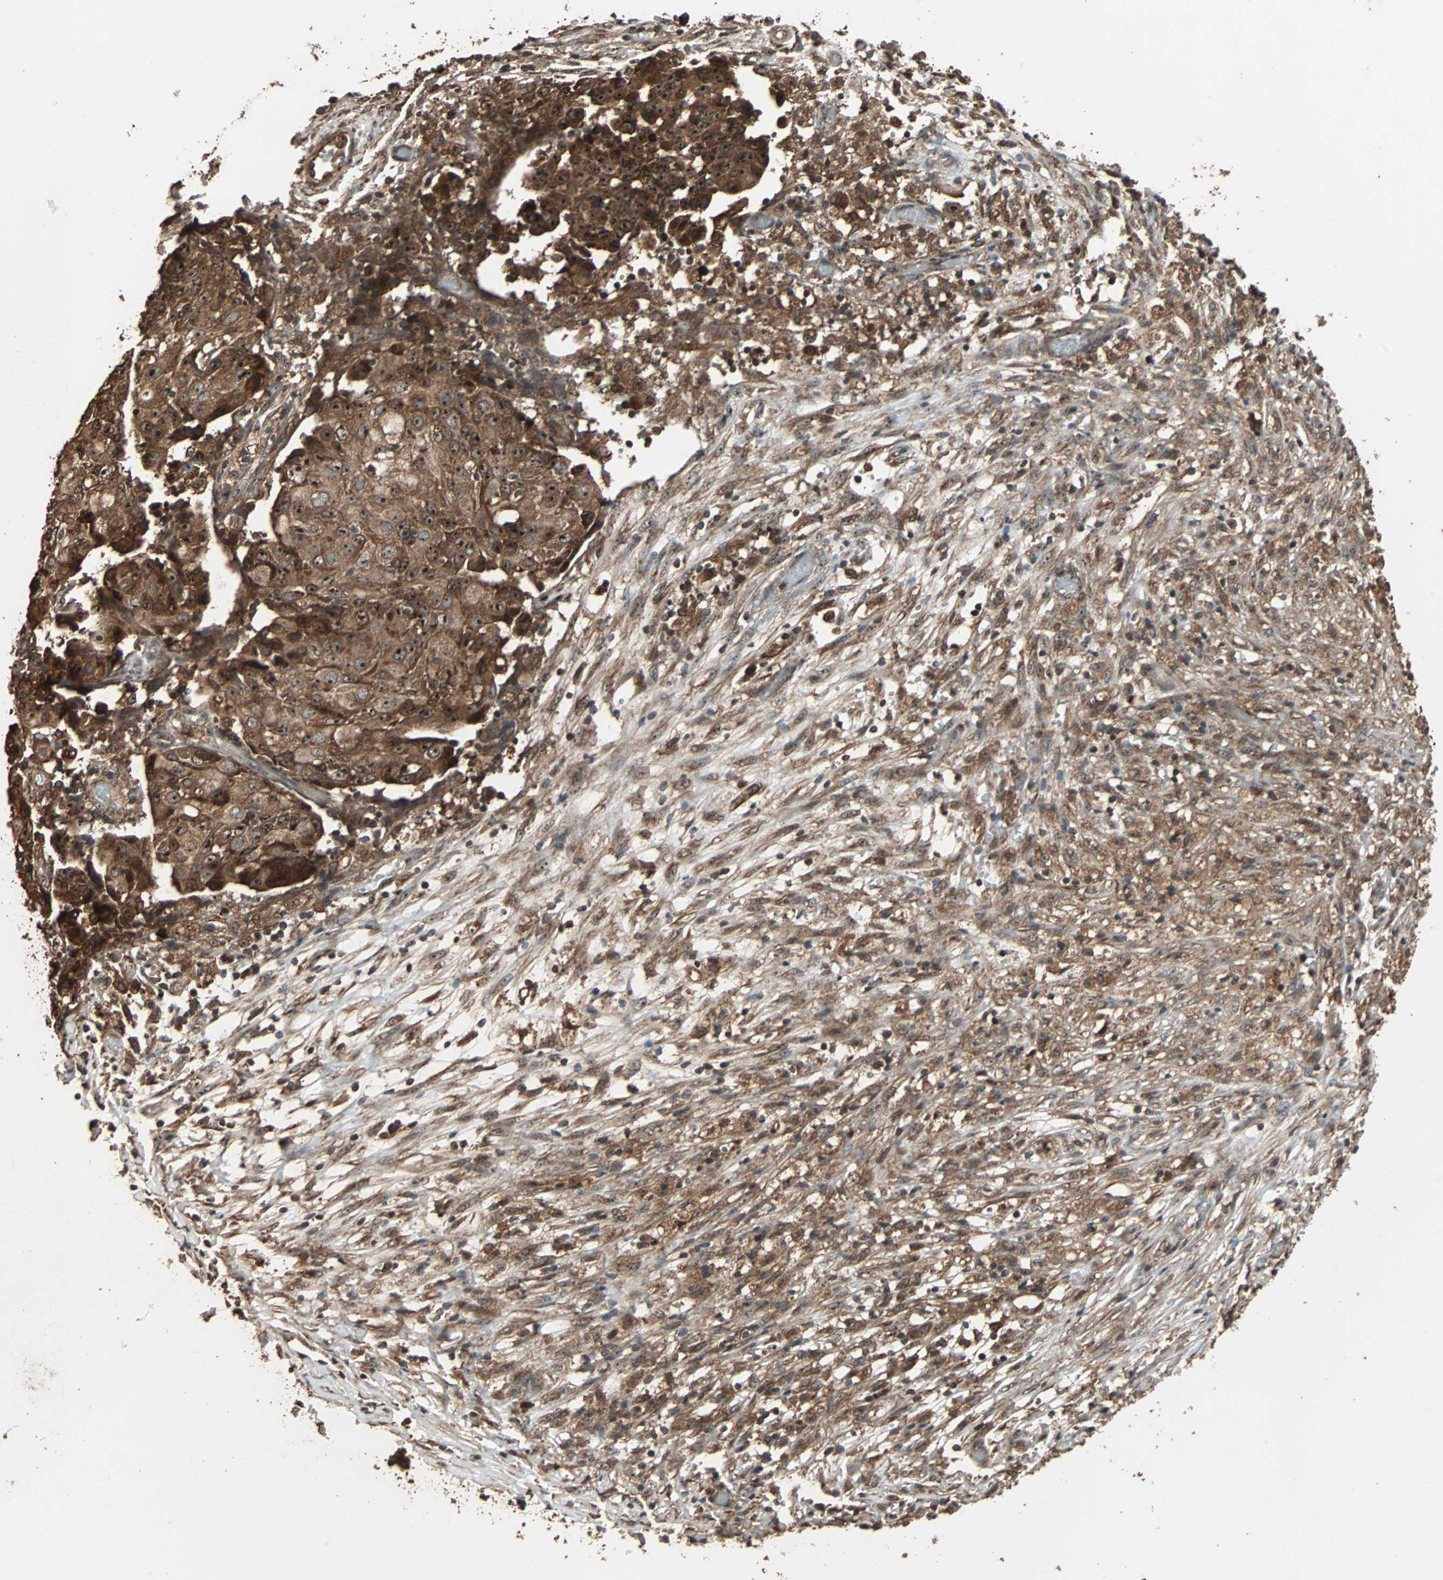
{"staining": {"intensity": "strong", "quantity": ">75%", "location": "cytoplasmic/membranous"}, "tissue": "ovarian cancer", "cell_type": "Tumor cells", "image_type": "cancer", "snomed": [{"axis": "morphology", "description": "Carcinoma, endometroid"}, {"axis": "topography", "description": "Ovary"}], "caption": "About >75% of tumor cells in endometroid carcinoma (ovarian) reveal strong cytoplasmic/membranous protein staining as visualized by brown immunohistochemical staining.", "gene": "LAMTOR5", "patient": {"sex": "female", "age": 42}}